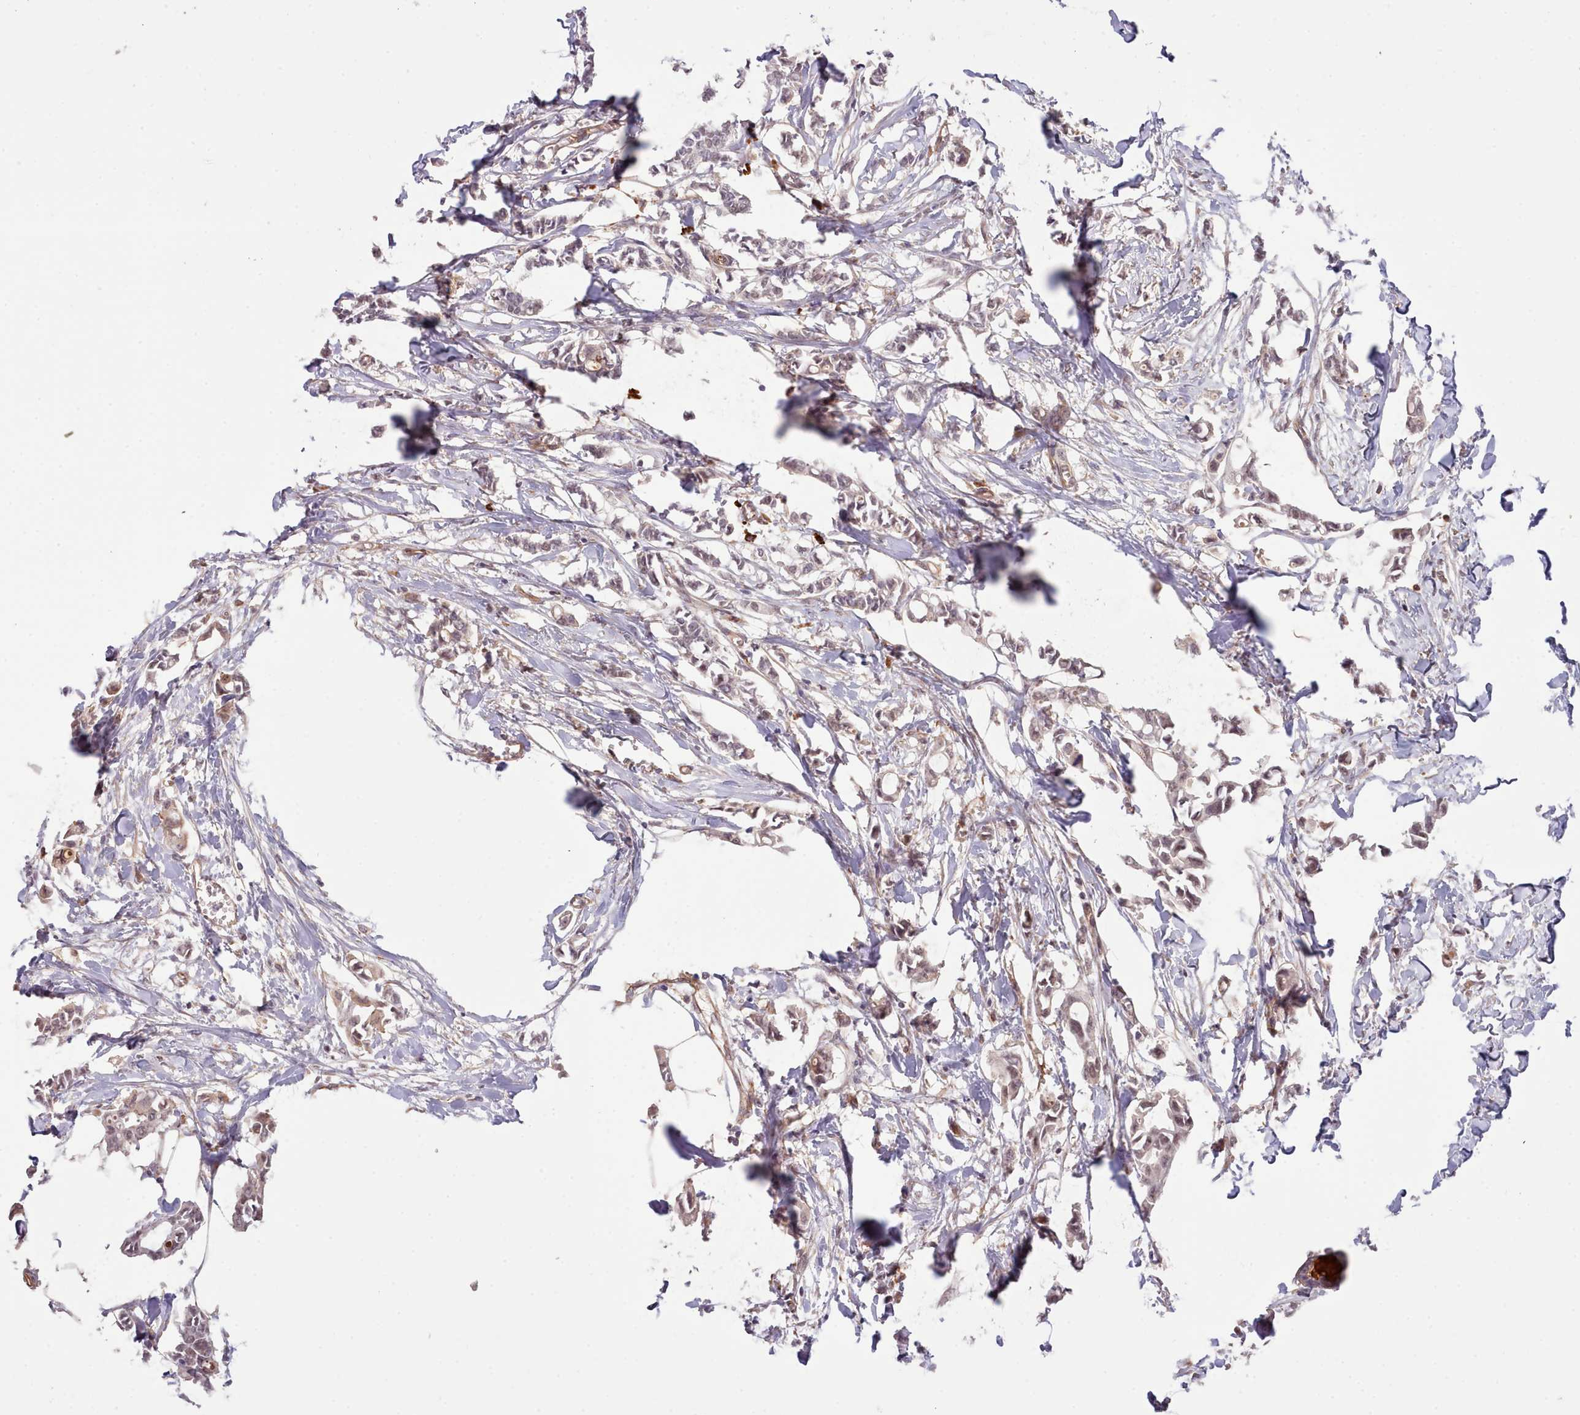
{"staining": {"intensity": "weak", "quantity": ">75%", "location": "cytoplasmic/membranous,nuclear"}, "tissue": "breast cancer", "cell_type": "Tumor cells", "image_type": "cancer", "snomed": [{"axis": "morphology", "description": "Duct carcinoma"}, {"axis": "topography", "description": "Breast"}], "caption": "This is an image of immunohistochemistry staining of breast cancer (intraductal carcinoma), which shows weak positivity in the cytoplasmic/membranous and nuclear of tumor cells.", "gene": "ZC3H13", "patient": {"sex": "female", "age": 41}}